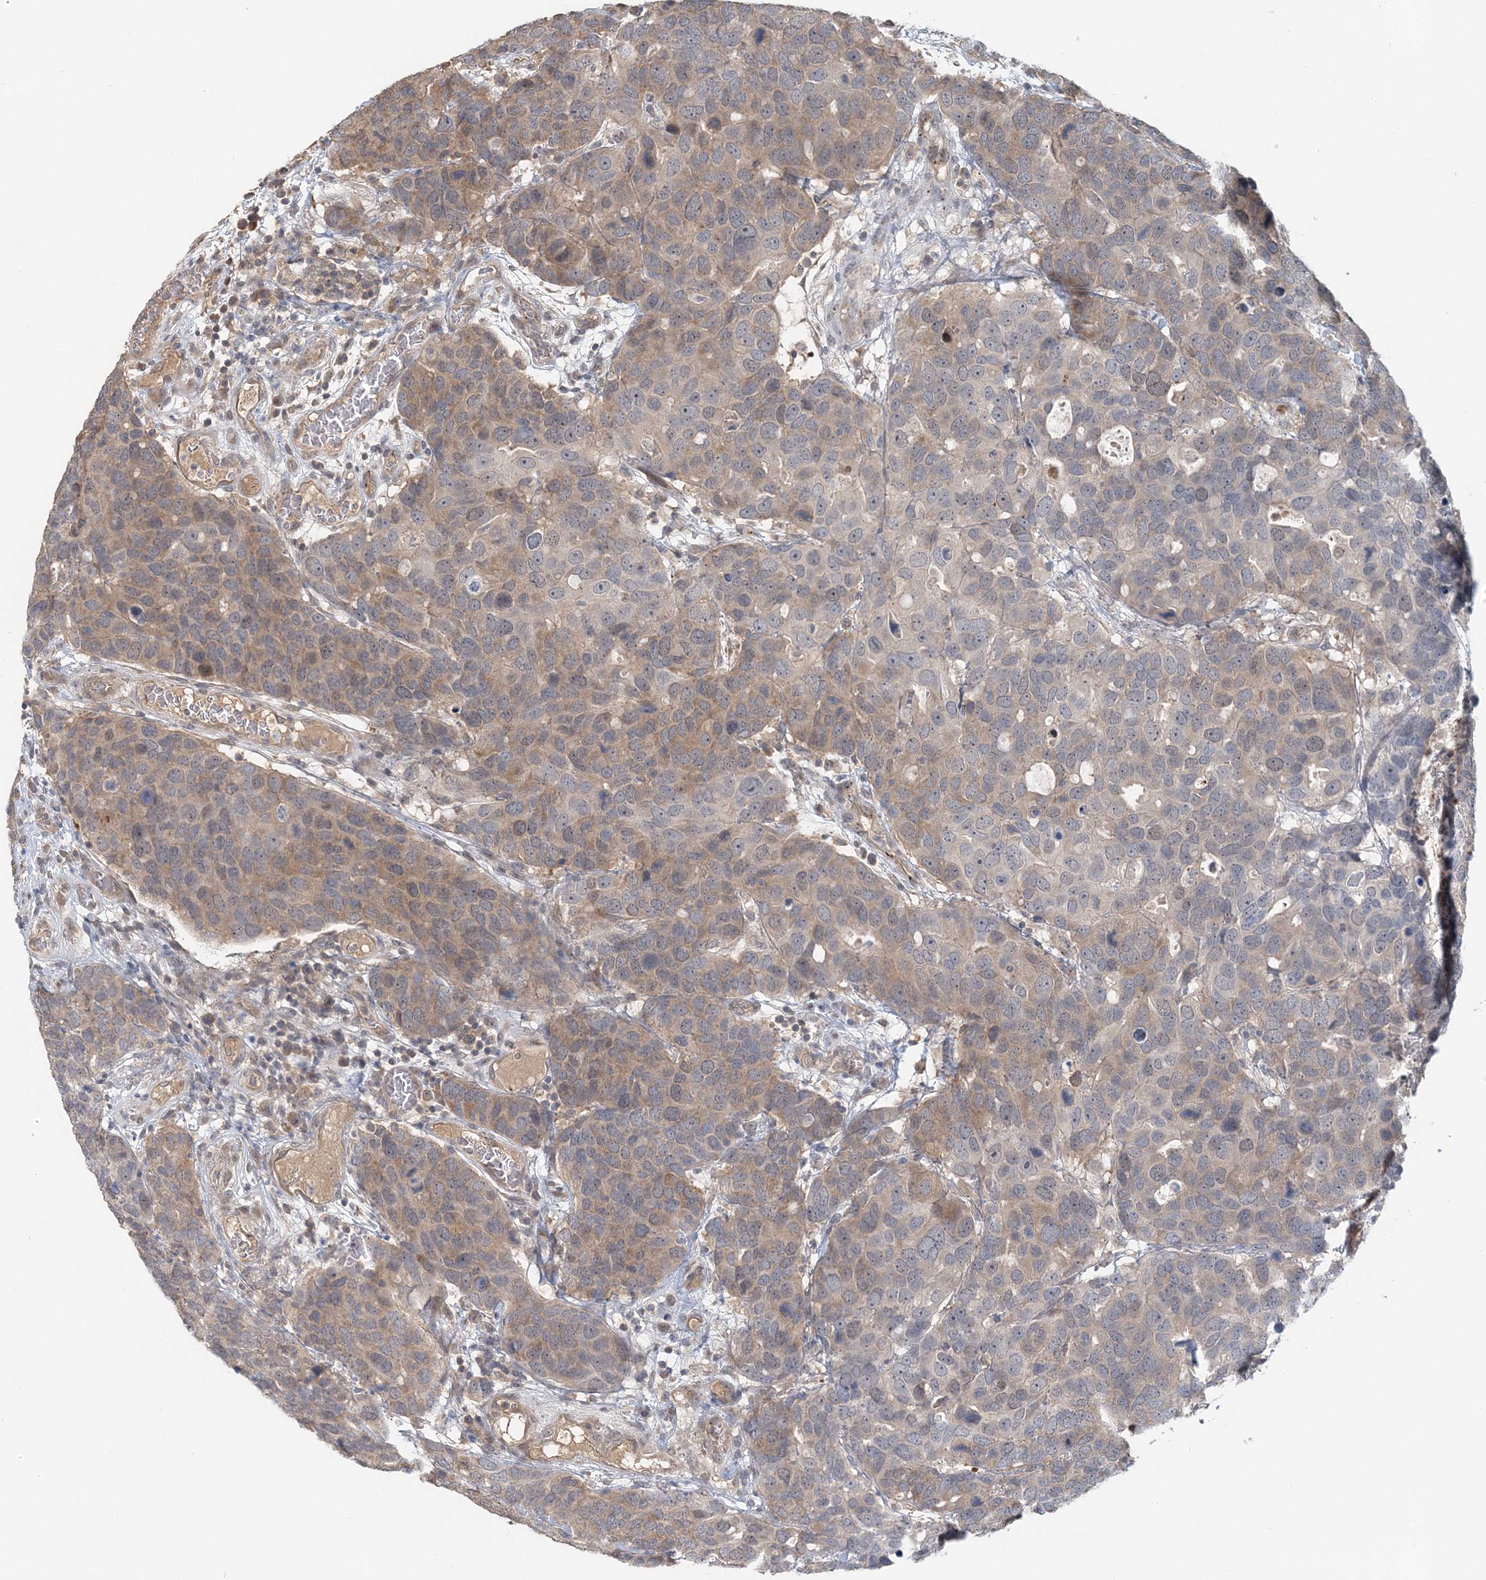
{"staining": {"intensity": "weak", "quantity": "25%-75%", "location": "cytoplasmic/membranous"}, "tissue": "breast cancer", "cell_type": "Tumor cells", "image_type": "cancer", "snomed": [{"axis": "morphology", "description": "Duct carcinoma"}, {"axis": "topography", "description": "Breast"}], "caption": "A low amount of weak cytoplasmic/membranous positivity is appreciated in approximately 25%-75% of tumor cells in breast cancer tissue.", "gene": "RNF25", "patient": {"sex": "female", "age": 83}}